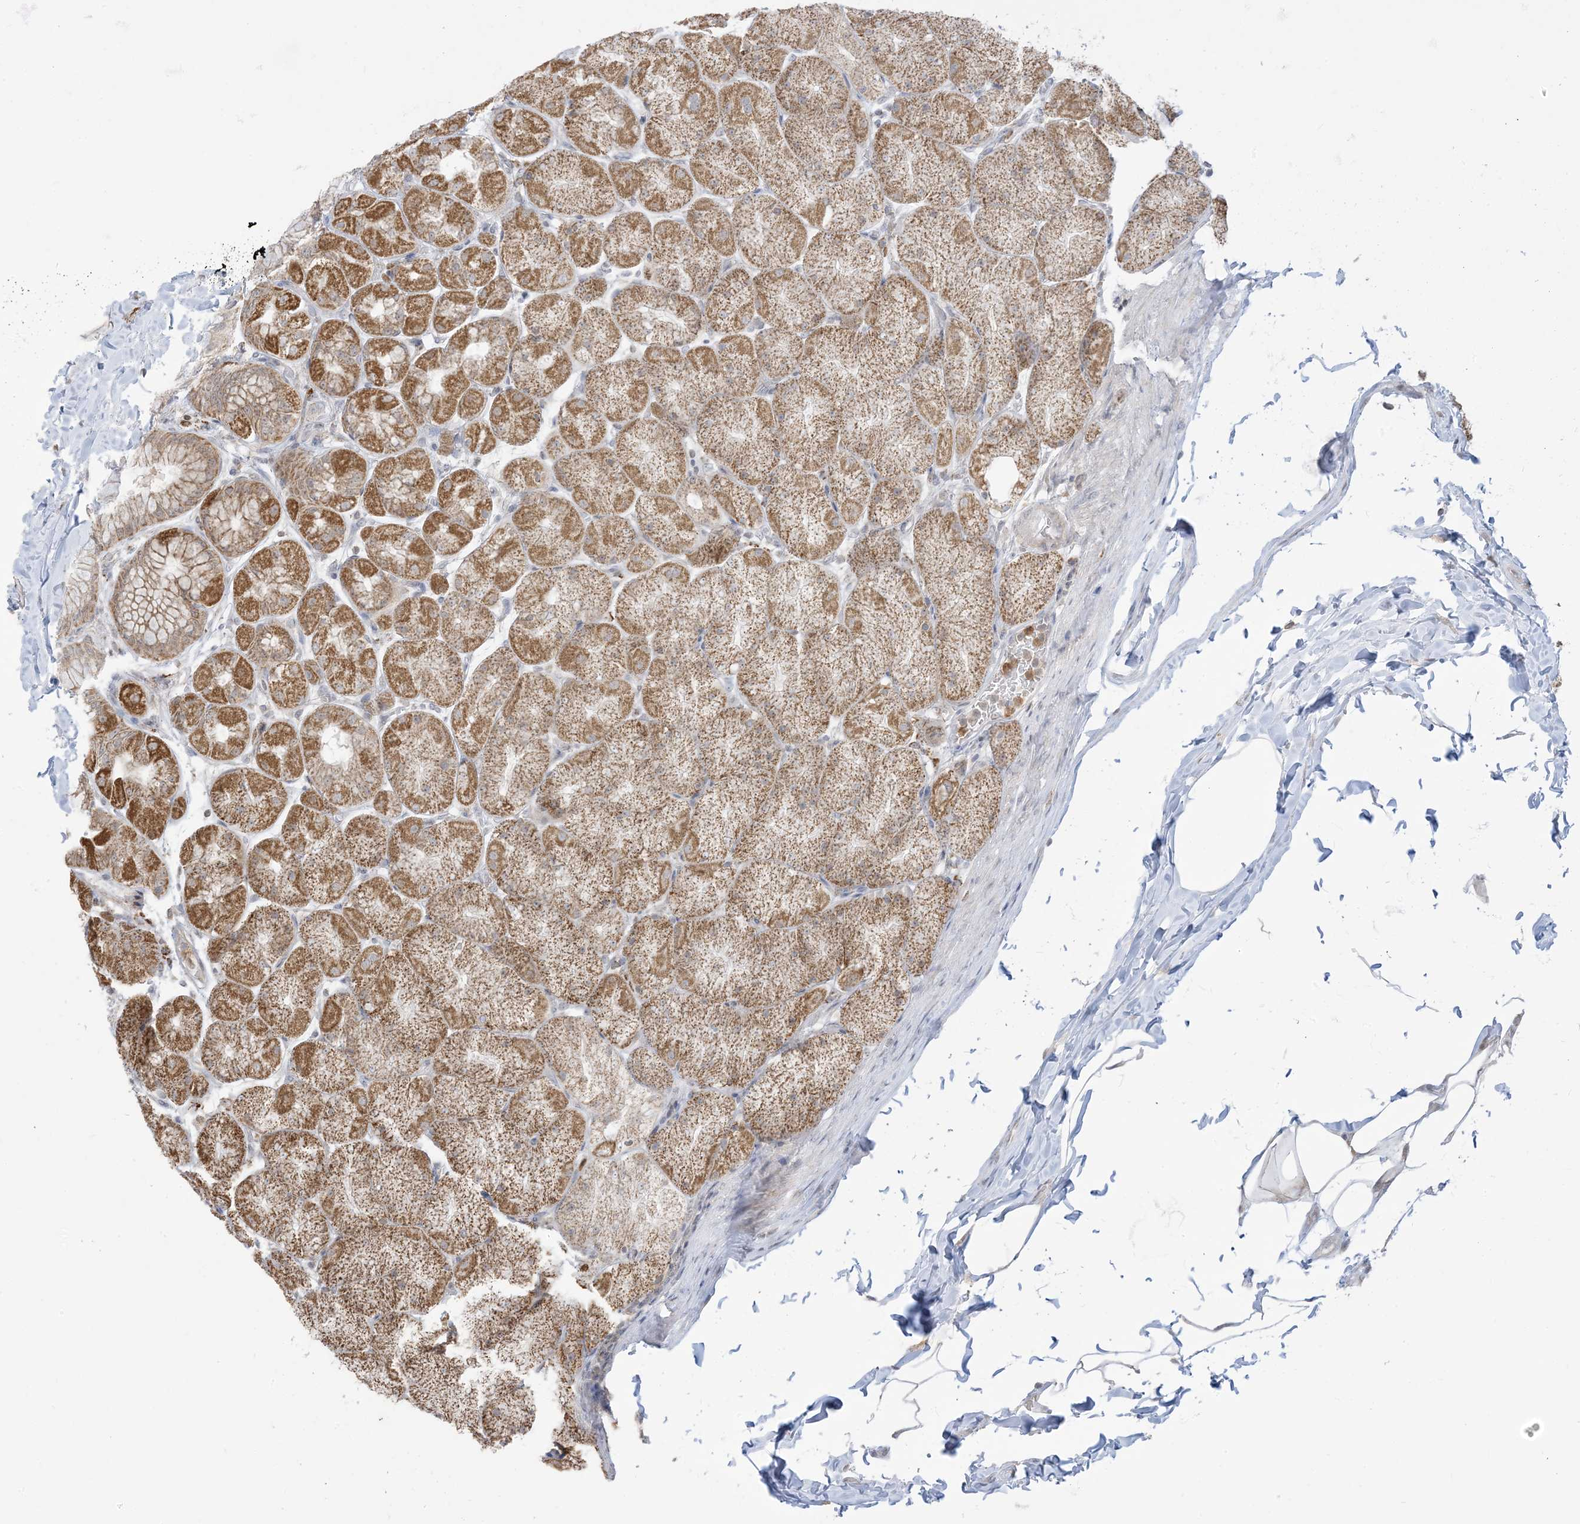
{"staining": {"intensity": "moderate", "quantity": ">75%", "location": "cytoplasmic/membranous"}, "tissue": "stomach", "cell_type": "Glandular cells", "image_type": "normal", "snomed": [{"axis": "morphology", "description": "Normal tissue, NOS"}, {"axis": "topography", "description": "Stomach, upper"}], "caption": "Glandular cells exhibit medium levels of moderate cytoplasmic/membranous staining in approximately >75% of cells in benign human stomach. (DAB IHC, brown staining for protein, blue staining for nuclei).", "gene": "KANSL3", "patient": {"sex": "female", "age": 56}}